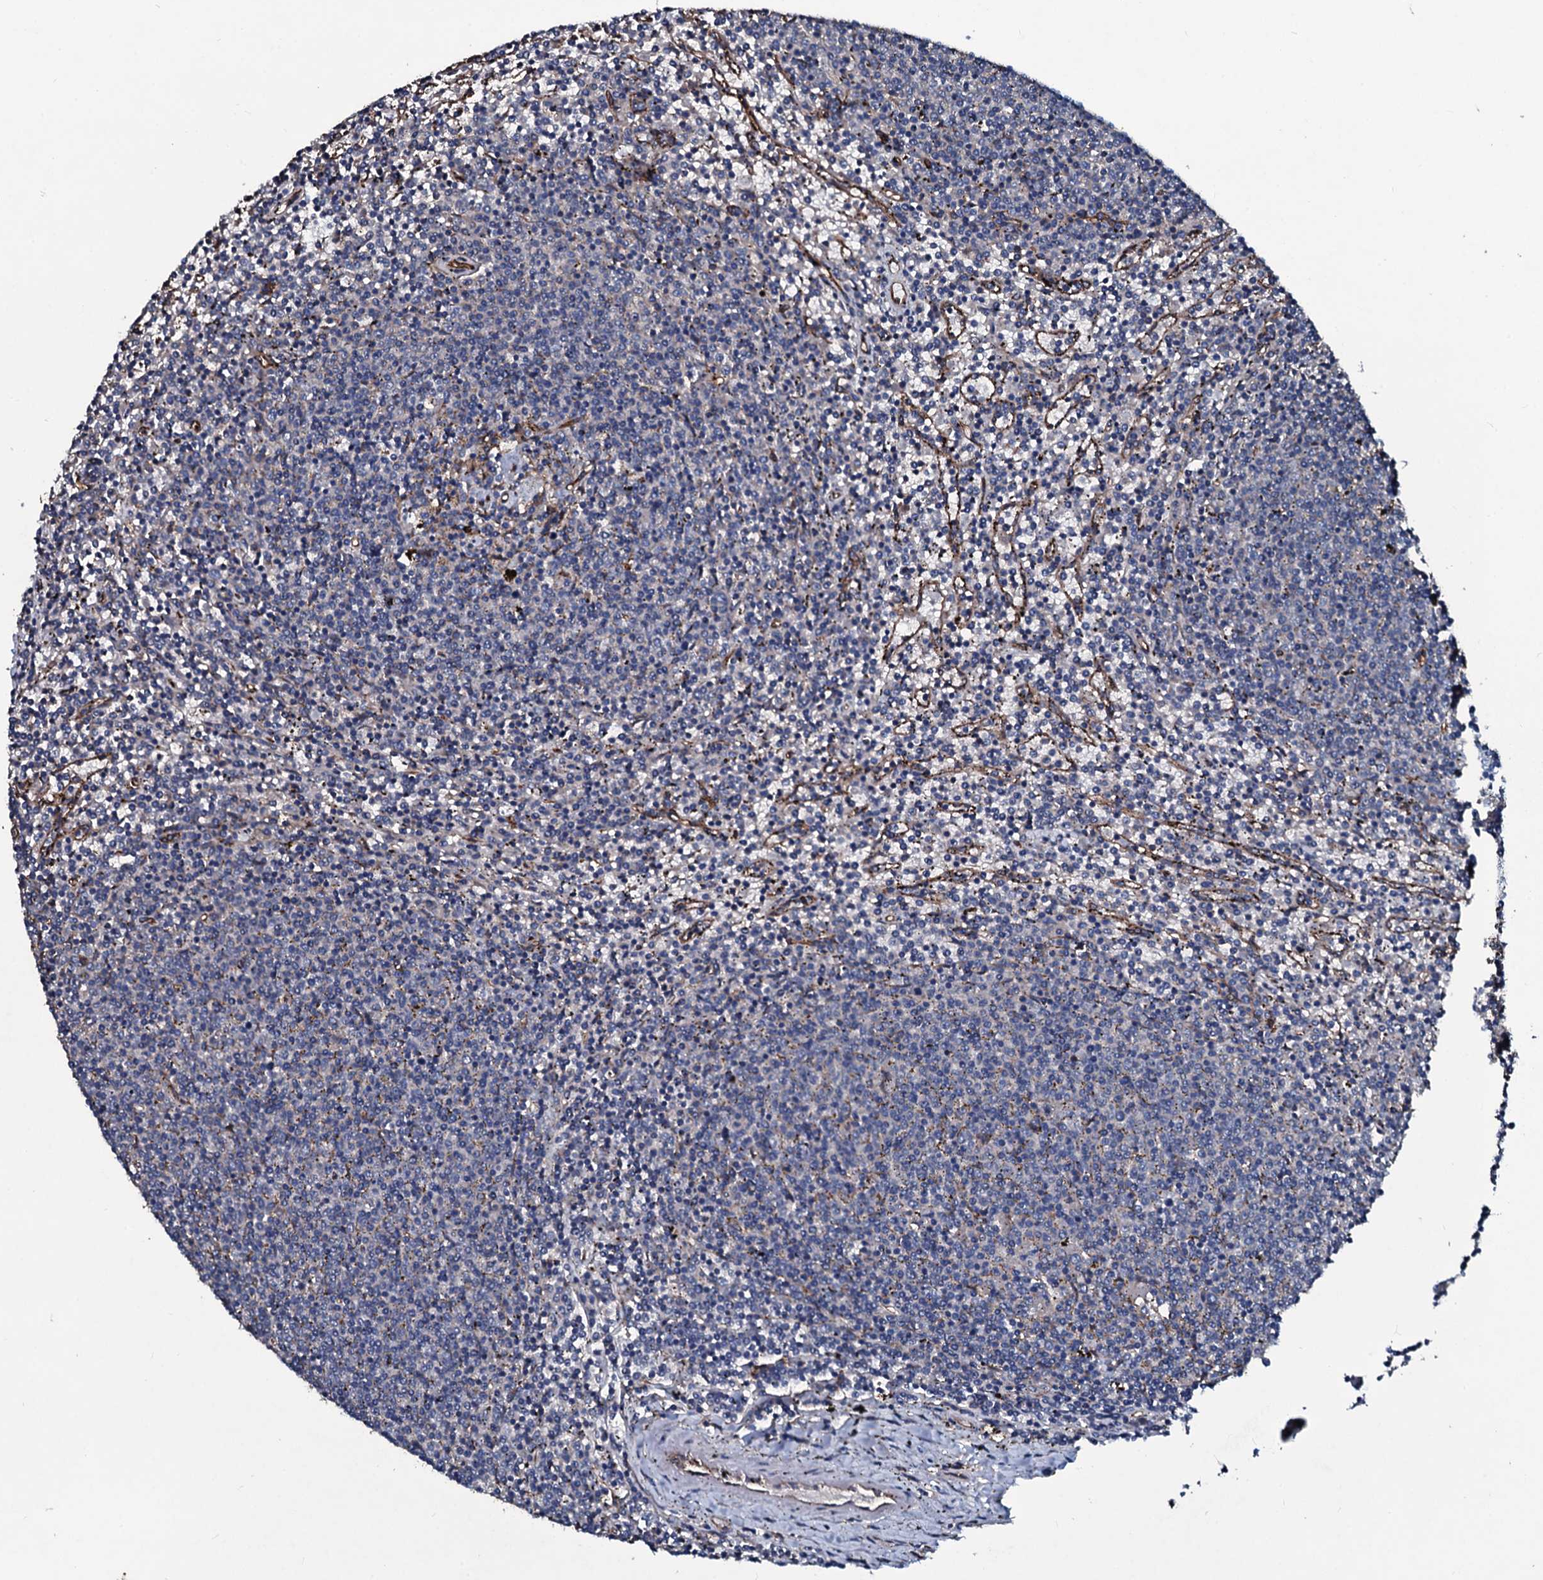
{"staining": {"intensity": "negative", "quantity": "none", "location": "none"}, "tissue": "lymphoma", "cell_type": "Tumor cells", "image_type": "cancer", "snomed": [{"axis": "morphology", "description": "Malignant lymphoma, non-Hodgkin's type, Low grade"}, {"axis": "topography", "description": "Spleen"}], "caption": "High power microscopy image of an immunohistochemistry histopathology image of lymphoma, revealing no significant staining in tumor cells.", "gene": "DMAC2", "patient": {"sex": "female", "age": 50}}